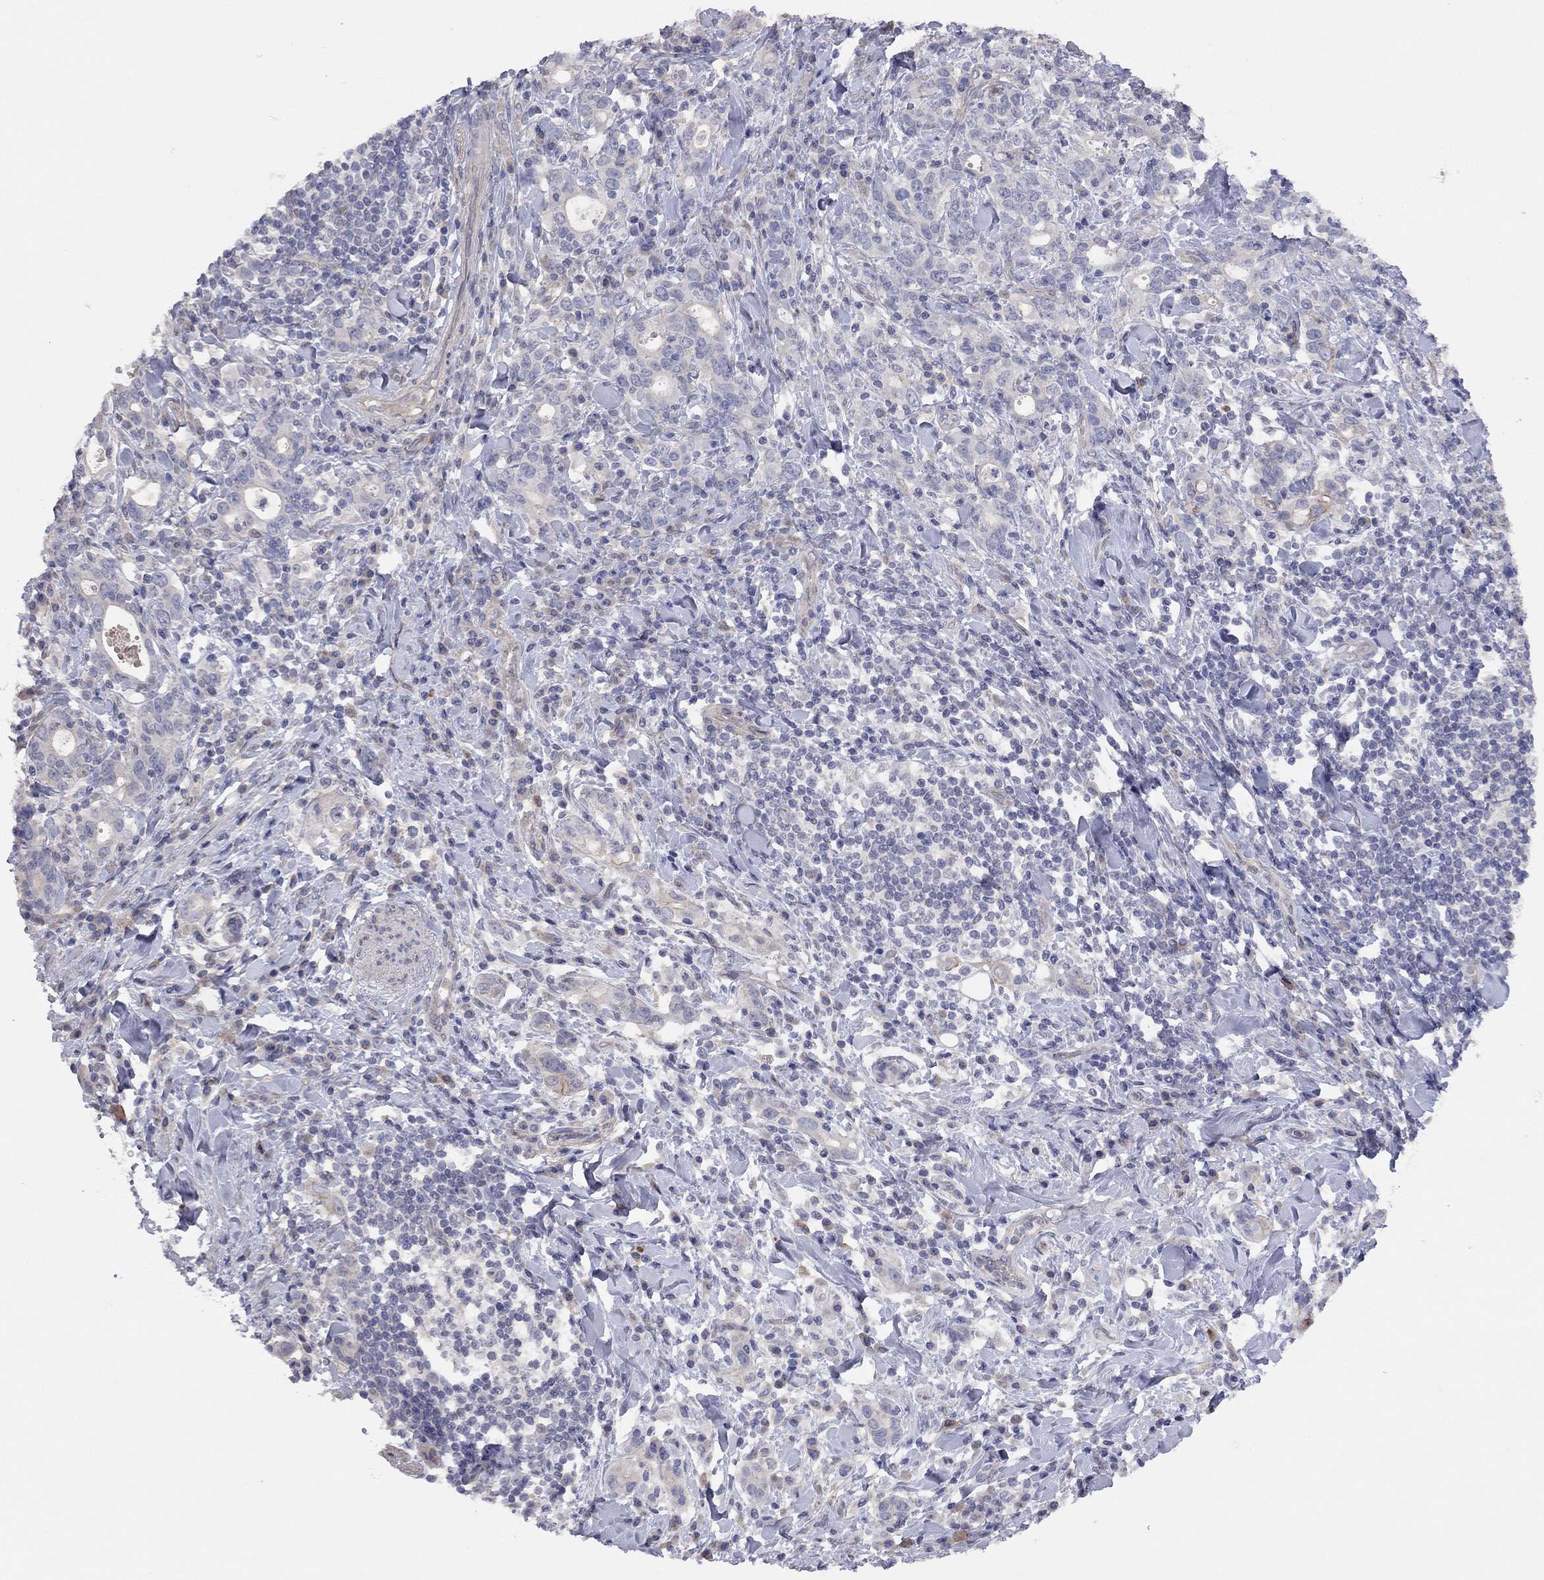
{"staining": {"intensity": "negative", "quantity": "none", "location": "none"}, "tissue": "stomach cancer", "cell_type": "Tumor cells", "image_type": "cancer", "snomed": [{"axis": "morphology", "description": "Adenocarcinoma, NOS"}, {"axis": "topography", "description": "Stomach"}], "caption": "Histopathology image shows no protein staining in tumor cells of adenocarcinoma (stomach) tissue. Brightfield microscopy of IHC stained with DAB (brown) and hematoxylin (blue), captured at high magnification.", "gene": "KCNB1", "patient": {"sex": "male", "age": 79}}